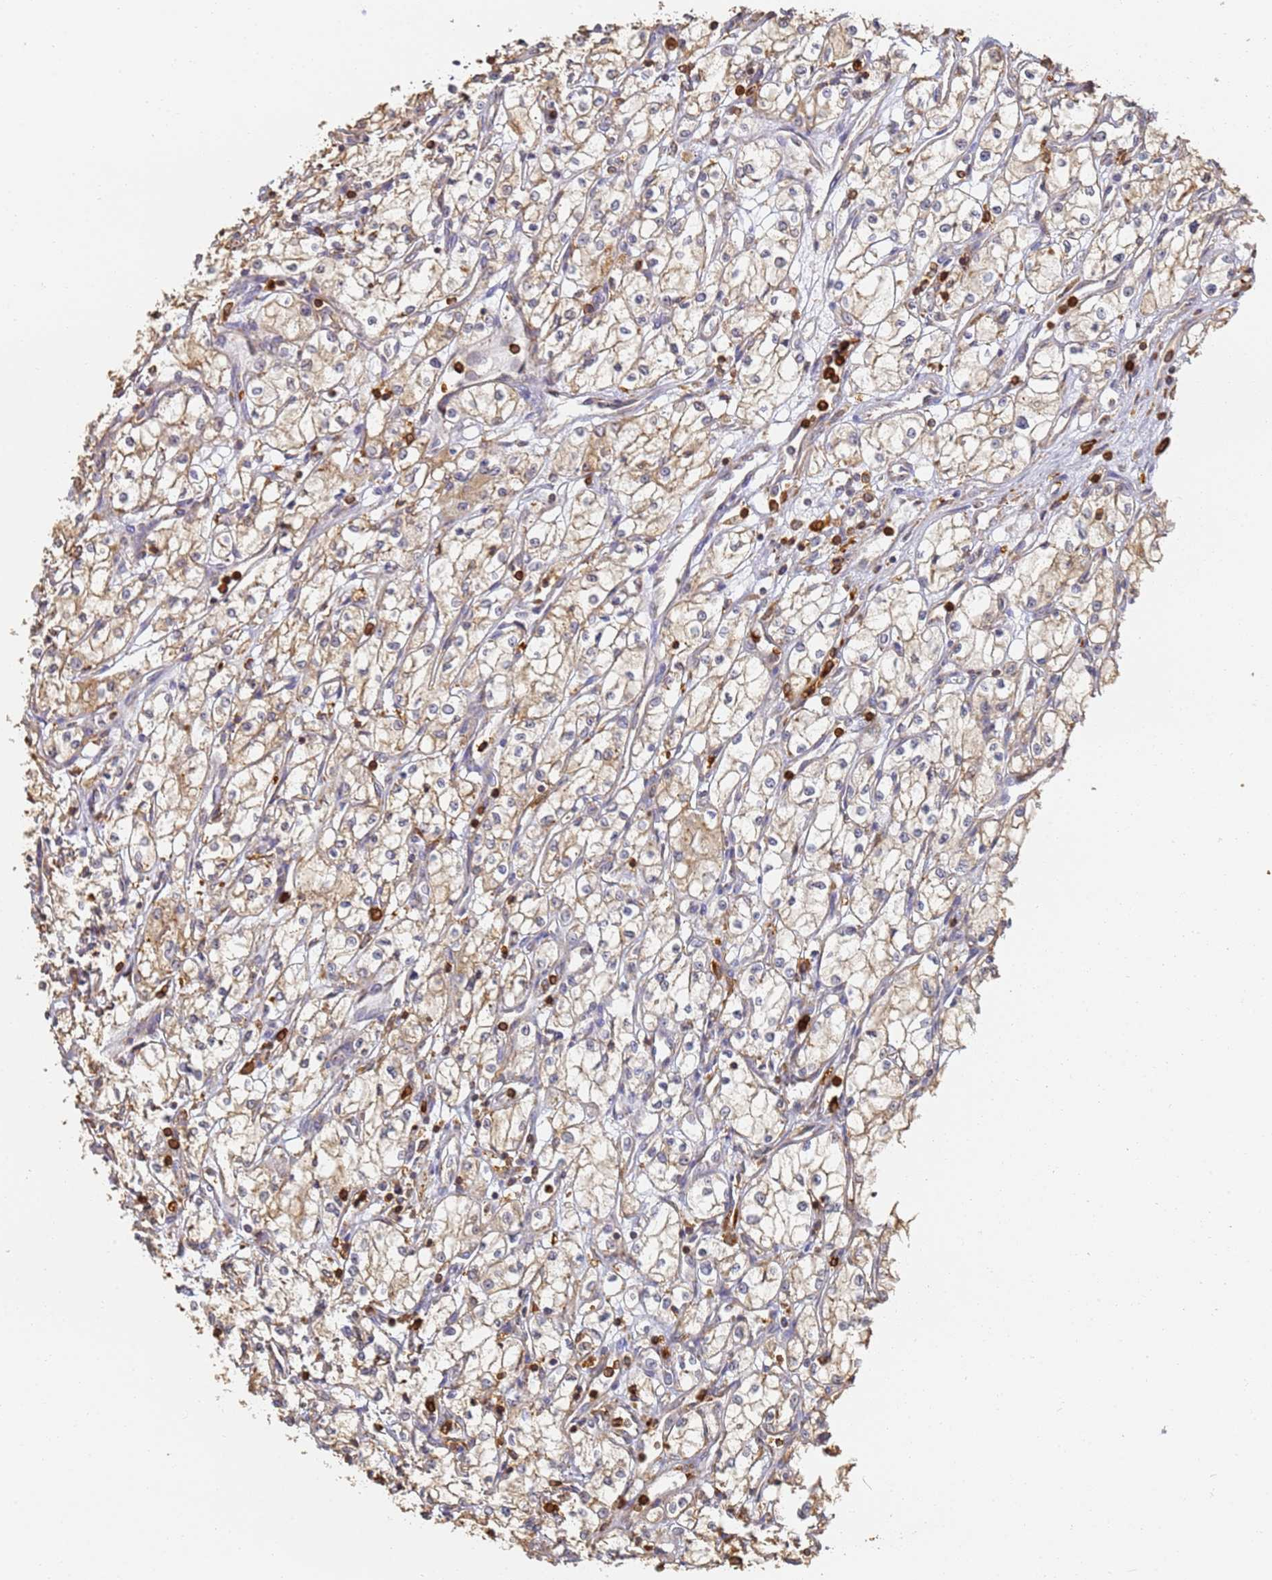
{"staining": {"intensity": "weak", "quantity": ">75%", "location": "cytoplasmic/membranous"}, "tissue": "renal cancer", "cell_type": "Tumor cells", "image_type": "cancer", "snomed": [{"axis": "morphology", "description": "Adenocarcinoma, NOS"}, {"axis": "topography", "description": "Kidney"}], "caption": "Approximately >75% of tumor cells in human adenocarcinoma (renal) demonstrate weak cytoplasmic/membranous protein staining as visualized by brown immunohistochemical staining.", "gene": "BIN2", "patient": {"sex": "male", "age": 59}}